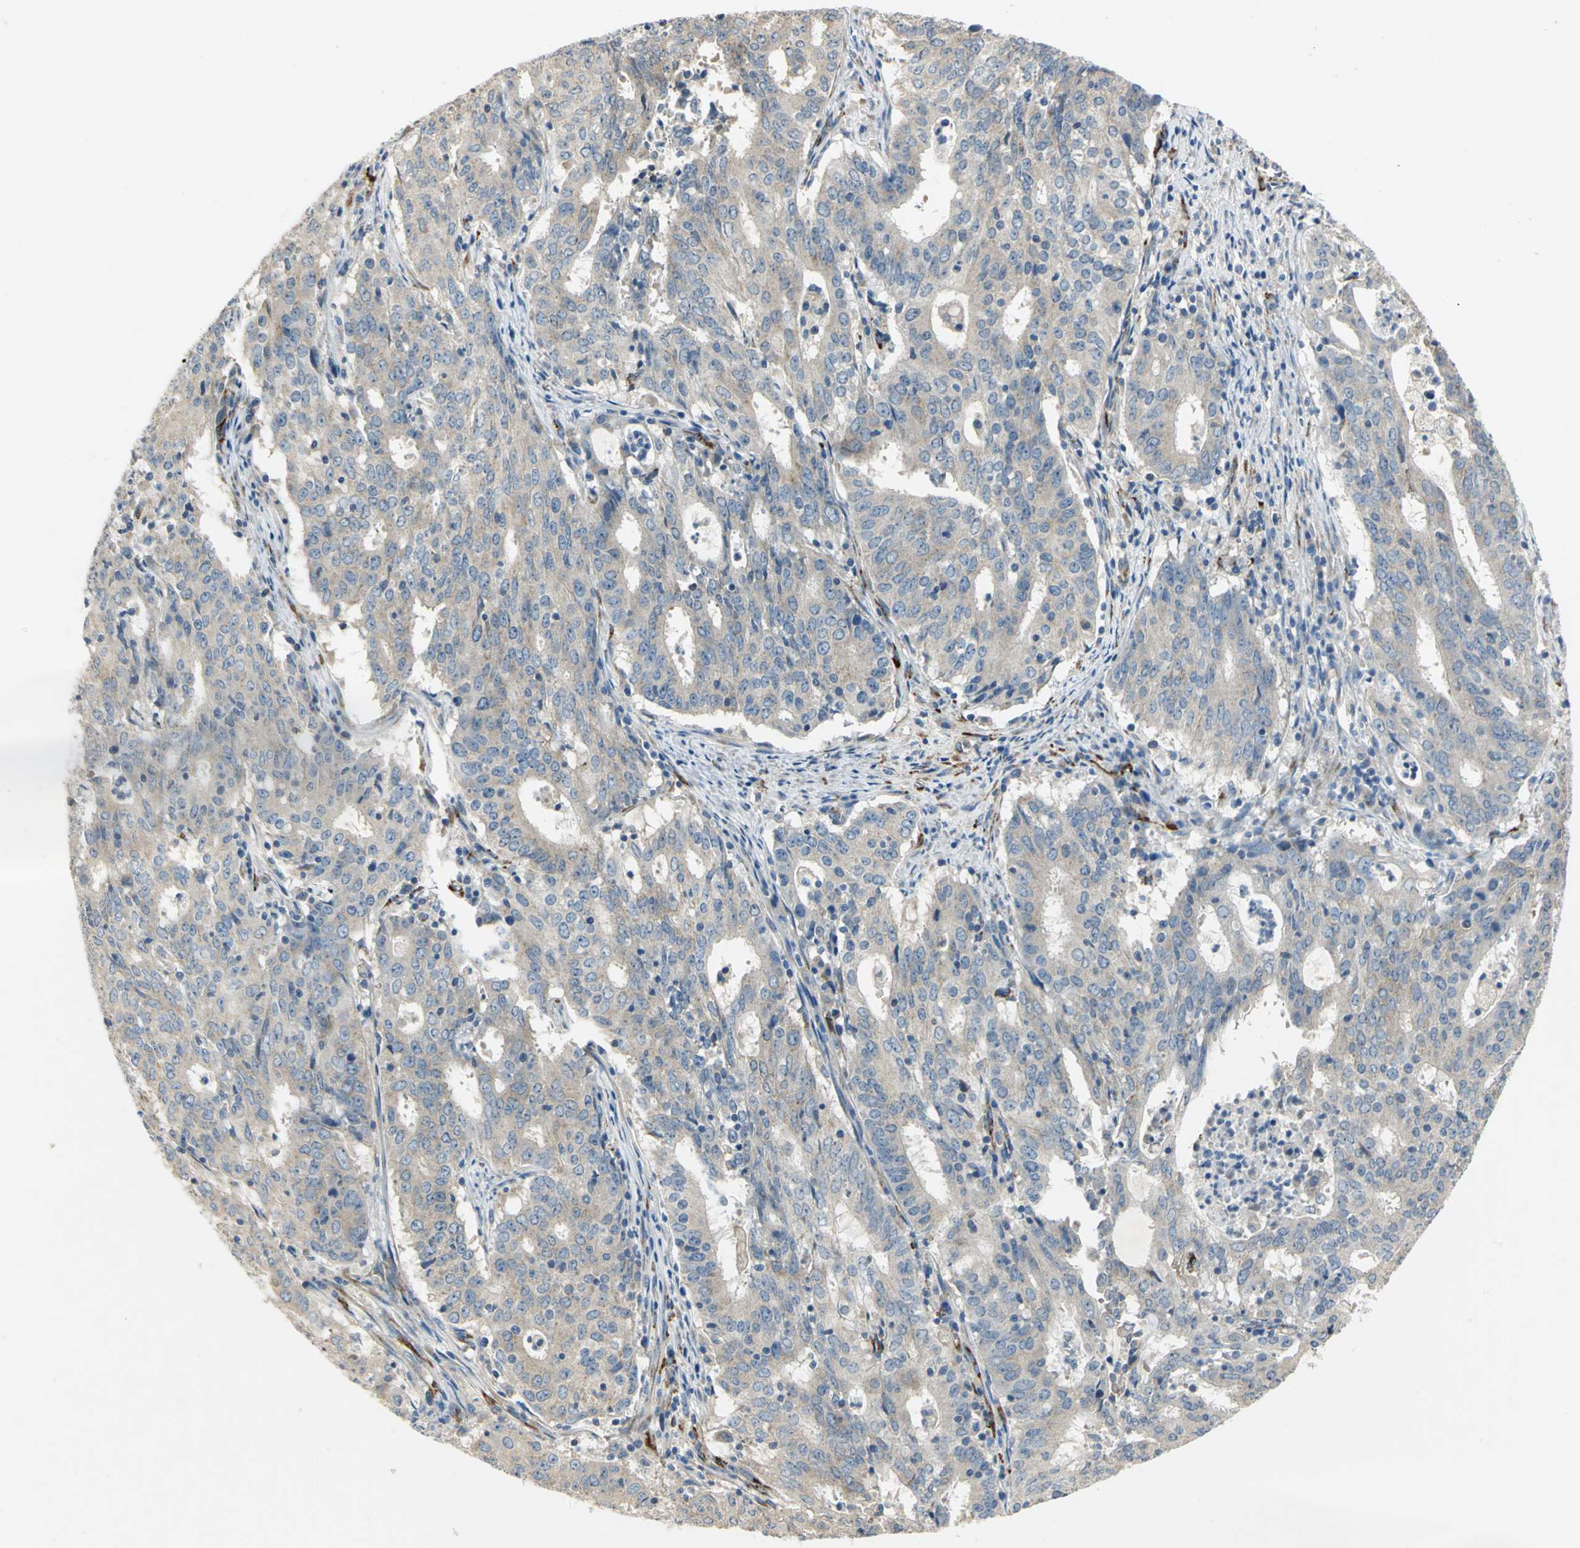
{"staining": {"intensity": "weak", "quantity": "25%-75%", "location": "cytoplasmic/membranous"}, "tissue": "cervical cancer", "cell_type": "Tumor cells", "image_type": "cancer", "snomed": [{"axis": "morphology", "description": "Adenocarcinoma, NOS"}, {"axis": "topography", "description": "Cervix"}], "caption": "Immunohistochemistry (DAB (3,3'-diaminobenzidine)) staining of cervical cancer (adenocarcinoma) reveals weak cytoplasmic/membranous protein staining in about 25%-75% of tumor cells.", "gene": "B3GNT2", "patient": {"sex": "female", "age": 44}}